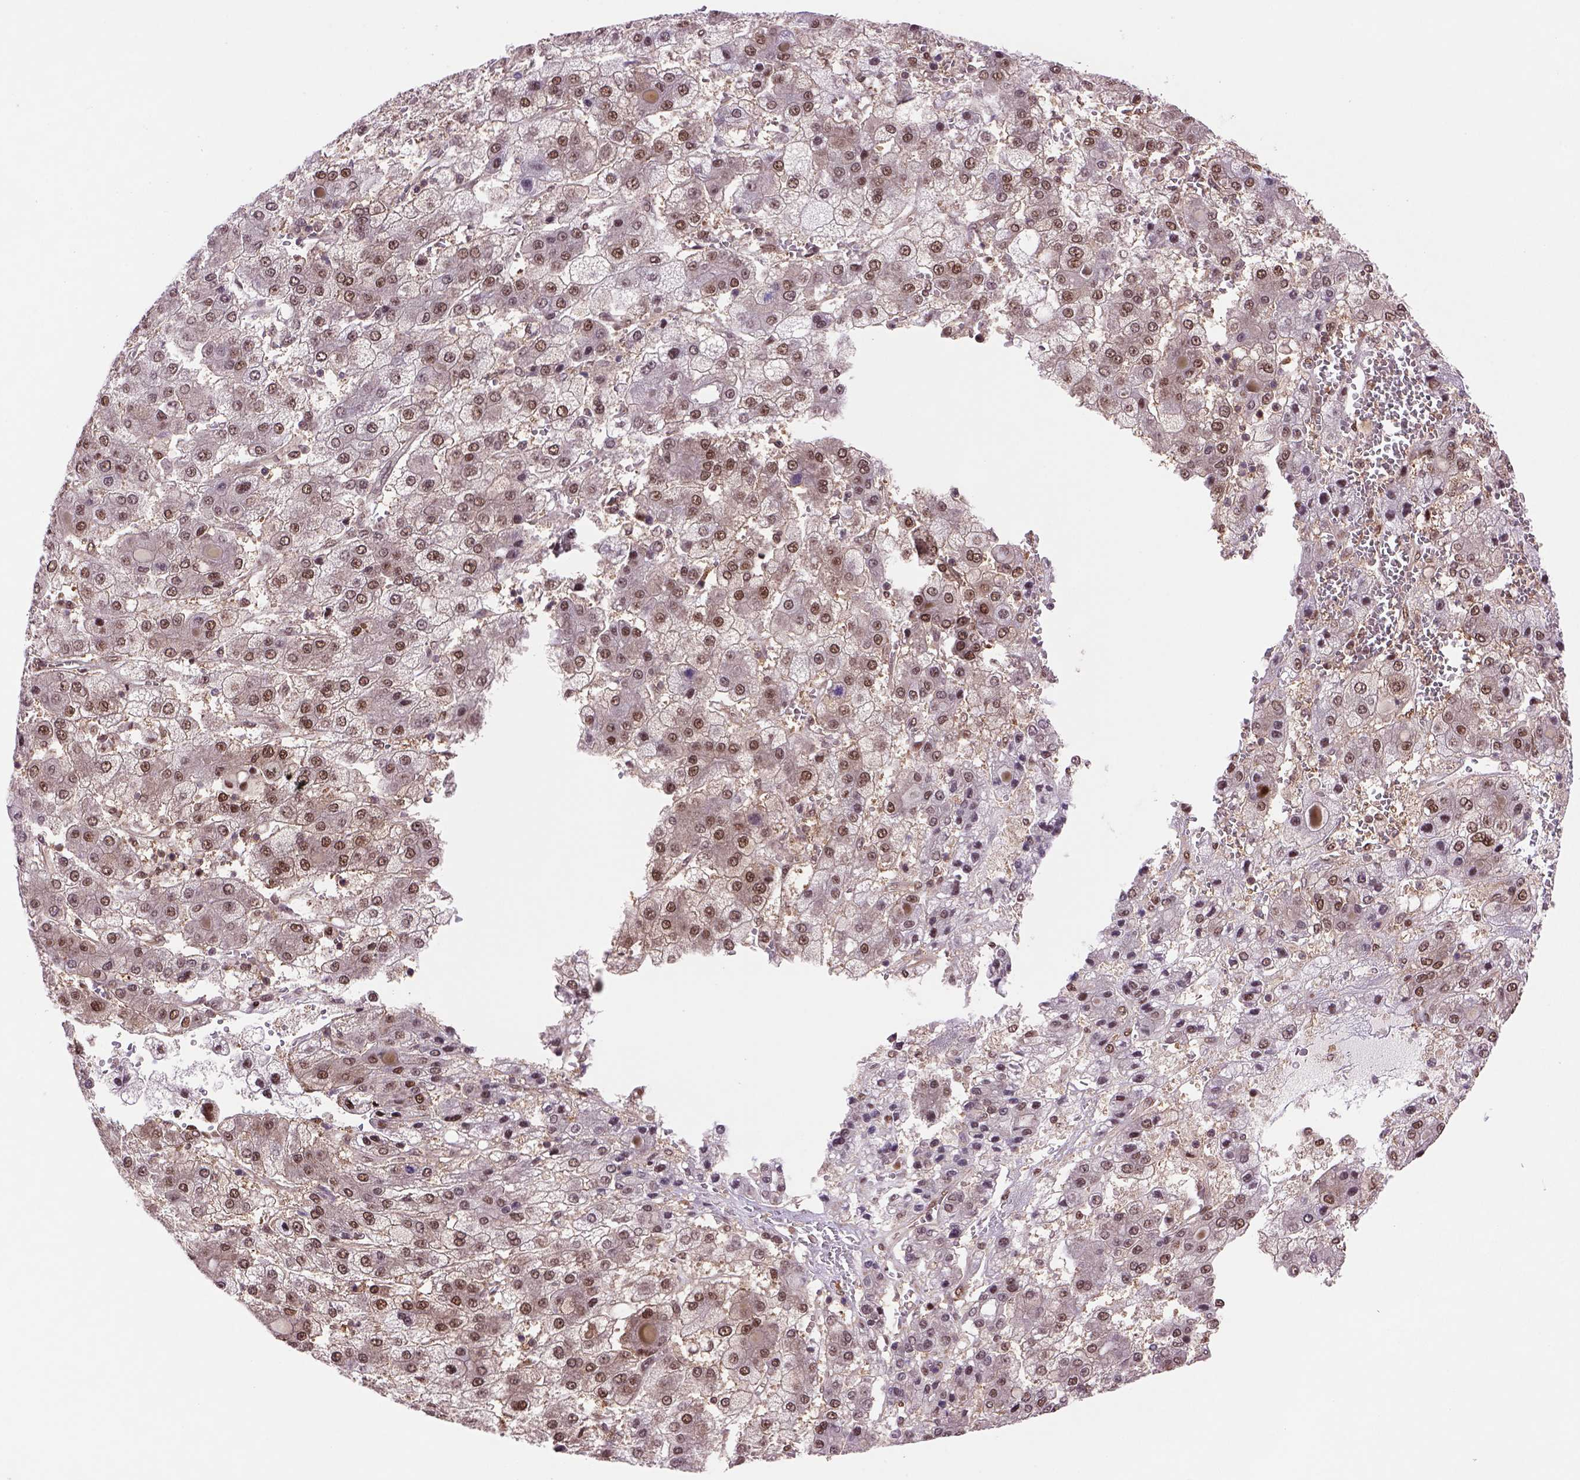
{"staining": {"intensity": "strong", "quantity": ">75%", "location": "nuclear"}, "tissue": "liver cancer", "cell_type": "Tumor cells", "image_type": "cancer", "snomed": [{"axis": "morphology", "description": "Carcinoma, Hepatocellular, NOS"}, {"axis": "topography", "description": "Liver"}], "caption": "Brown immunohistochemical staining in hepatocellular carcinoma (liver) reveals strong nuclear staining in about >75% of tumor cells.", "gene": "PSMC2", "patient": {"sex": "male", "age": 73}}